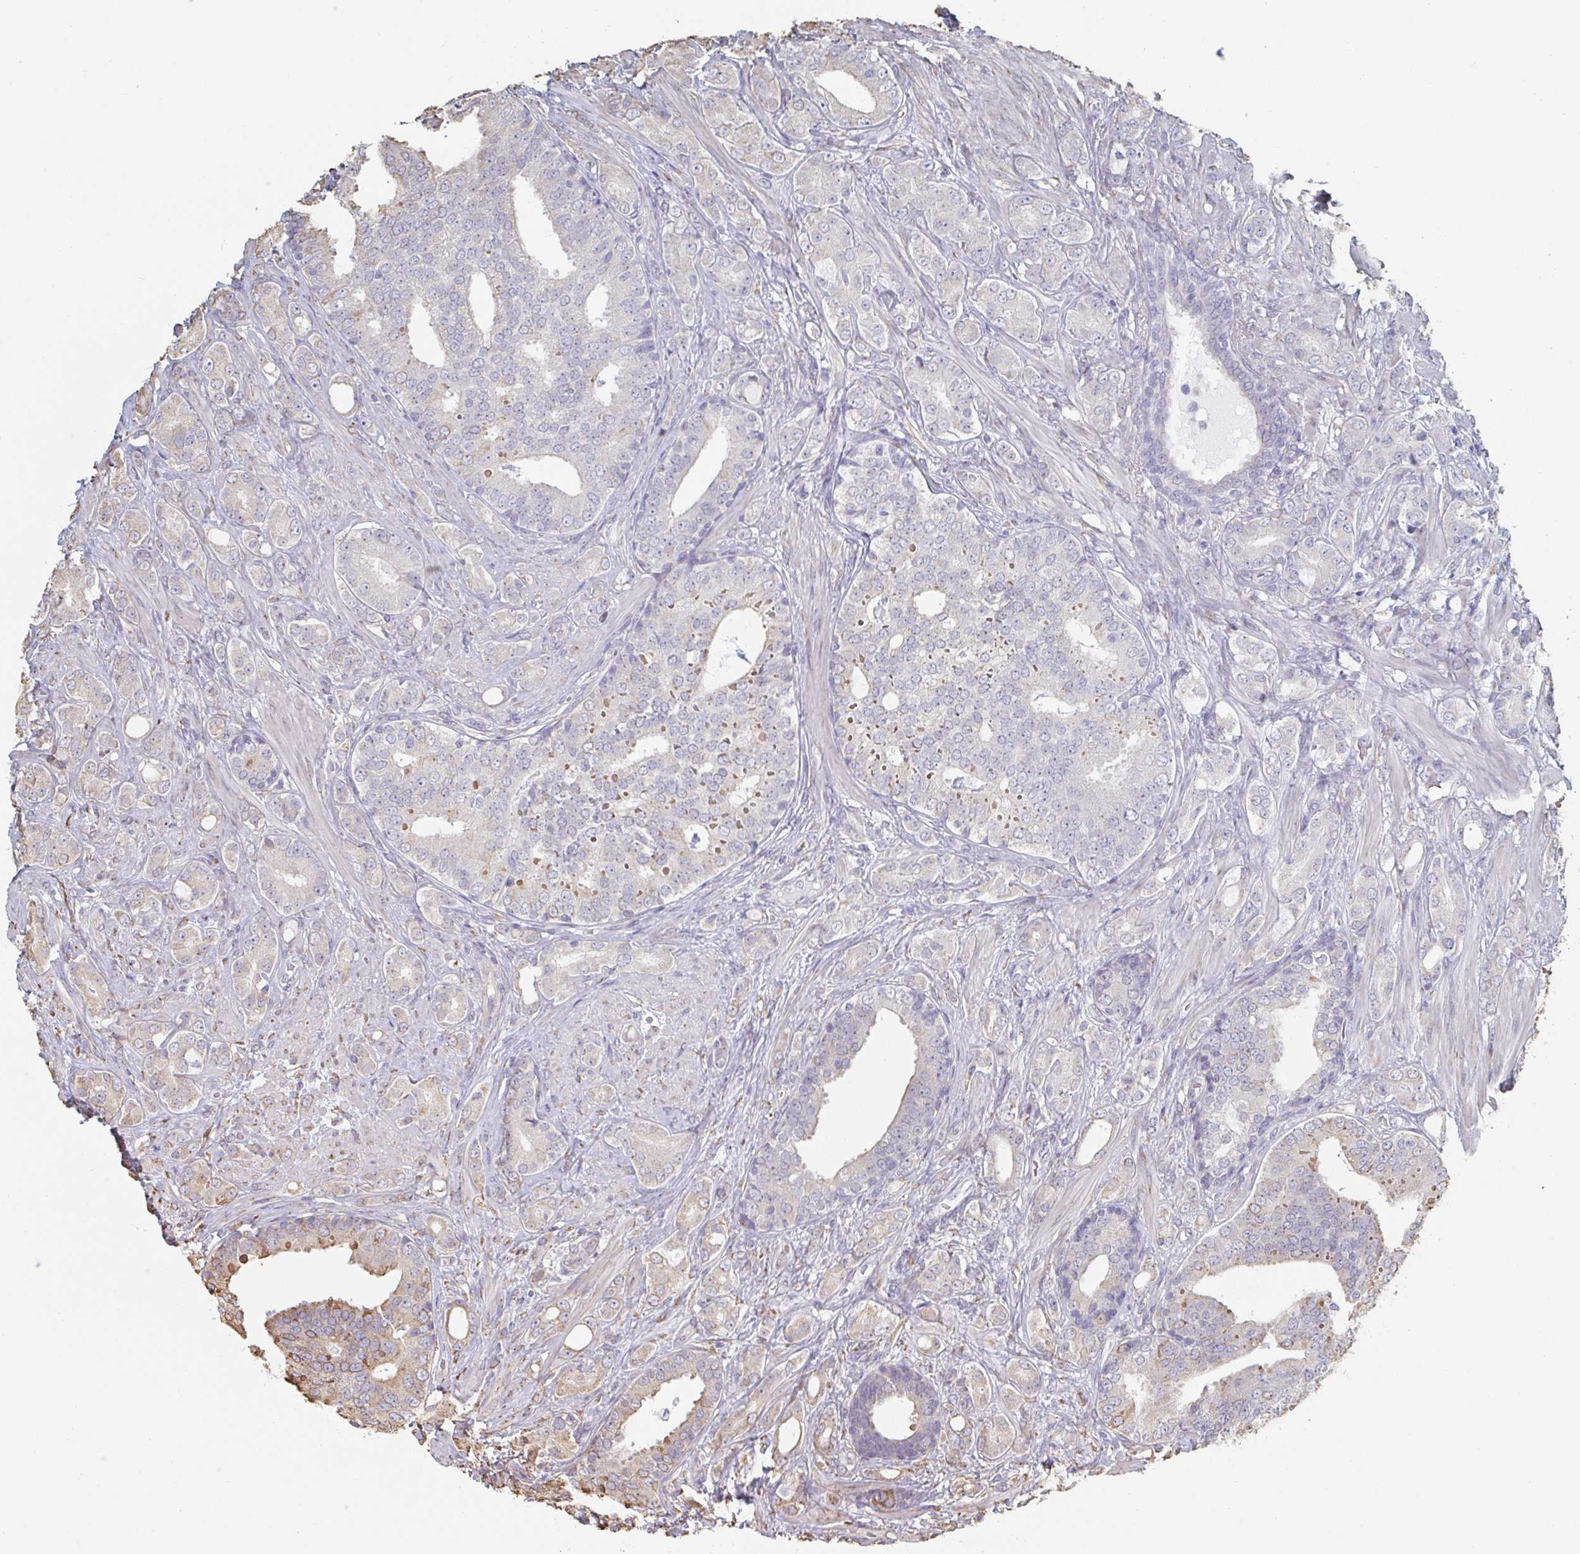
{"staining": {"intensity": "moderate", "quantity": "<25%", "location": "cytoplasmic/membranous"}, "tissue": "prostate cancer", "cell_type": "Tumor cells", "image_type": "cancer", "snomed": [{"axis": "morphology", "description": "Adenocarcinoma, High grade"}, {"axis": "topography", "description": "Prostate"}], "caption": "A high-resolution photomicrograph shows immunohistochemistry staining of prostate high-grade adenocarcinoma, which exhibits moderate cytoplasmic/membranous expression in about <25% of tumor cells. The staining was performed using DAB (3,3'-diaminobenzidine) to visualize the protein expression in brown, while the nuclei were stained in blue with hematoxylin (Magnification: 20x).", "gene": "RAB5IF", "patient": {"sex": "male", "age": 62}}